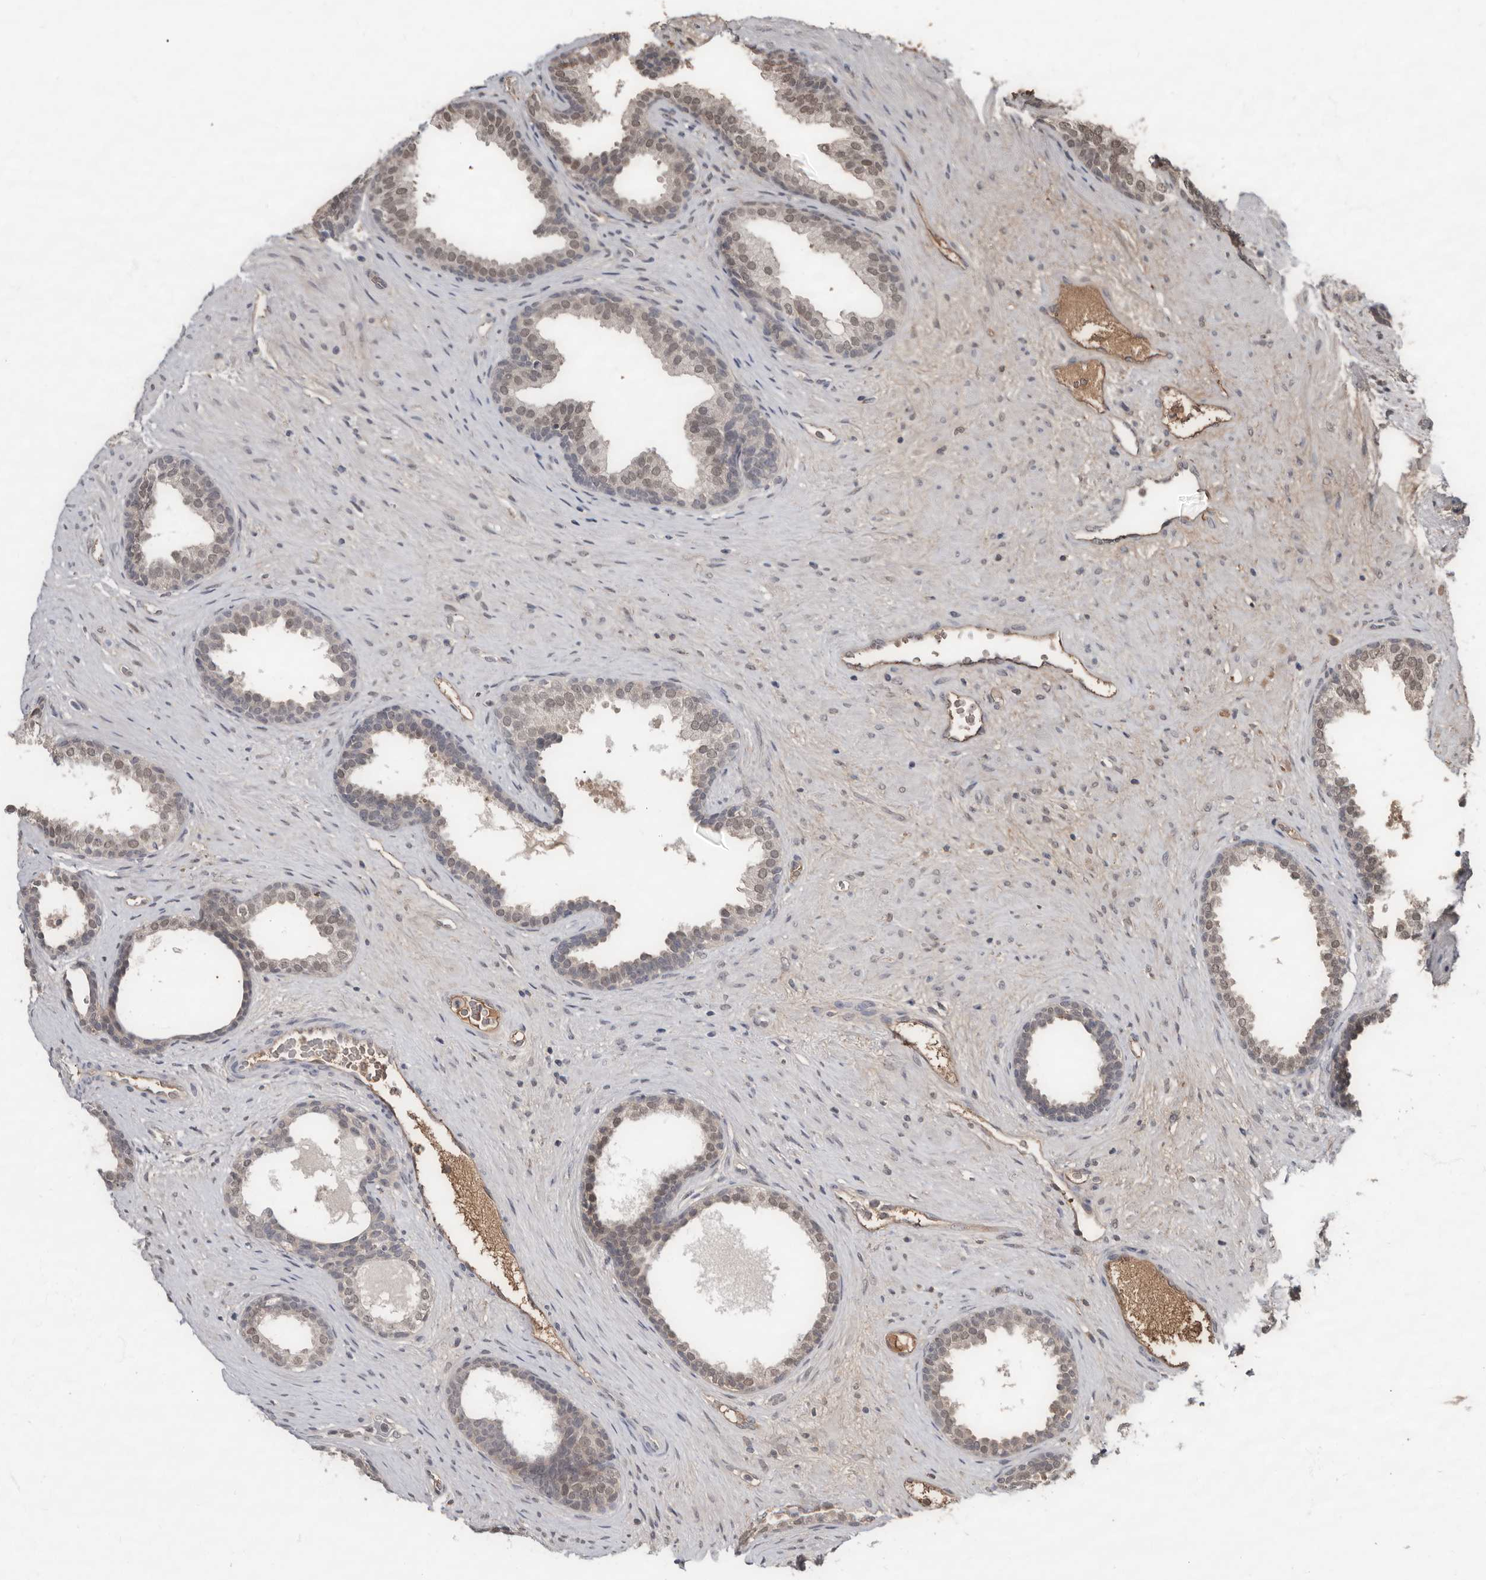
{"staining": {"intensity": "weak", "quantity": "25%-75%", "location": "cytoplasmic/membranous,nuclear"}, "tissue": "prostate", "cell_type": "Glandular cells", "image_type": "normal", "snomed": [{"axis": "morphology", "description": "Normal tissue, NOS"}, {"axis": "topography", "description": "Prostate"}], "caption": "Immunohistochemical staining of normal human prostate shows weak cytoplasmic/membranous,nuclear protein staining in approximately 25%-75% of glandular cells. (DAB IHC, brown staining for protein, blue staining for nuclei).", "gene": "LRGUK", "patient": {"sex": "male", "age": 76}}